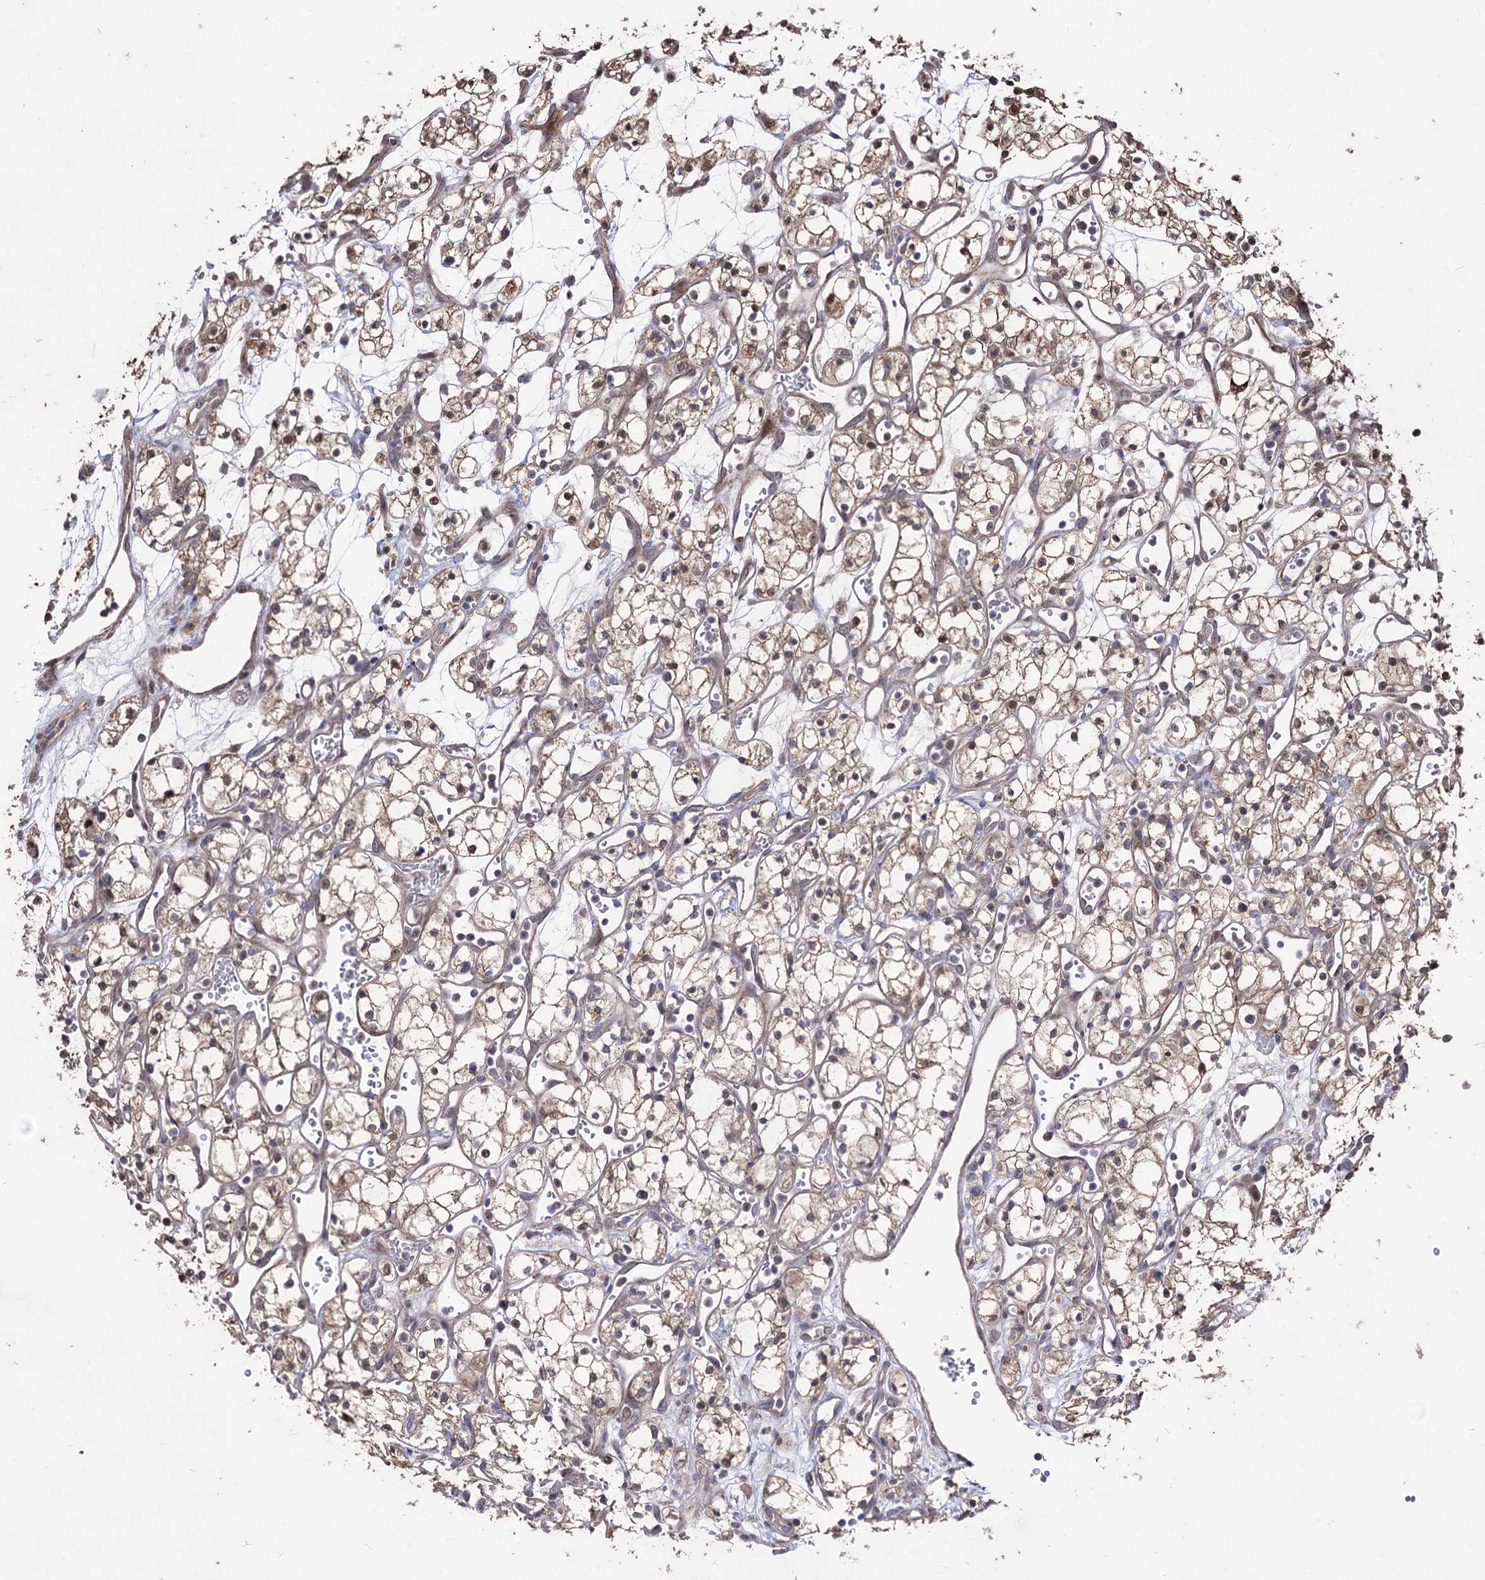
{"staining": {"intensity": "weak", "quantity": "25%-75%", "location": "cytoplasmic/membranous"}, "tissue": "renal cancer", "cell_type": "Tumor cells", "image_type": "cancer", "snomed": [{"axis": "morphology", "description": "Adenocarcinoma, NOS"}, {"axis": "topography", "description": "Kidney"}], "caption": "Immunohistochemistry (IHC) of adenocarcinoma (renal) displays low levels of weak cytoplasmic/membranous staining in approximately 25%-75% of tumor cells. Immunohistochemistry stains the protein of interest in brown and the nuclei are stained blue.", "gene": "CPNE8", "patient": {"sex": "male", "age": 59}}